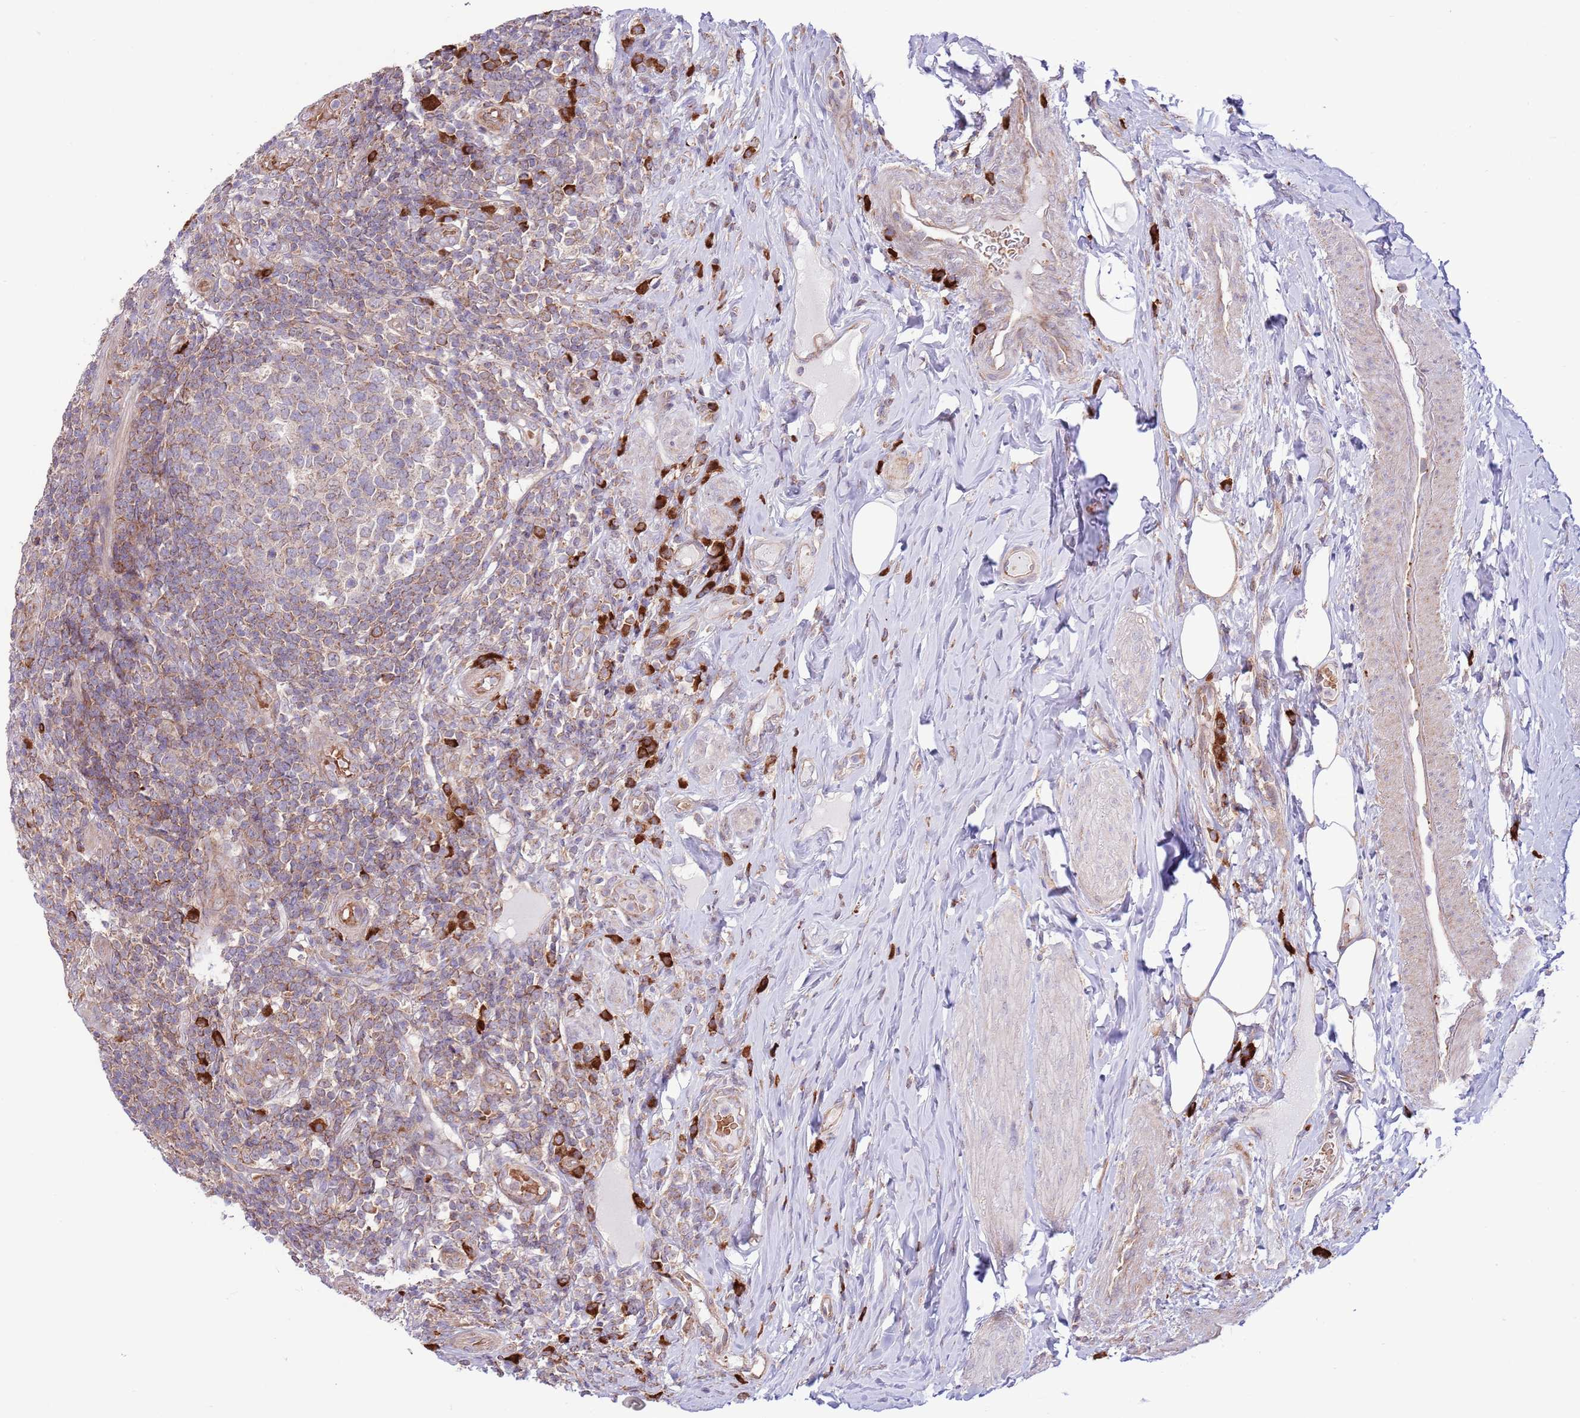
{"staining": {"intensity": "moderate", "quantity": ">75%", "location": "cytoplasmic/membranous"}, "tissue": "appendix", "cell_type": "Glandular cells", "image_type": "normal", "snomed": [{"axis": "morphology", "description": "Normal tissue, NOS"}, {"axis": "topography", "description": "Appendix"}], "caption": "Brown immunohistochemical staining in unremarkable appendix demonstrates moderate cytoplasmic/membranous positivity in about >75% of glandular cells.", "gene": "DAND5", "patient": {"sex": "female", "age": 43}}